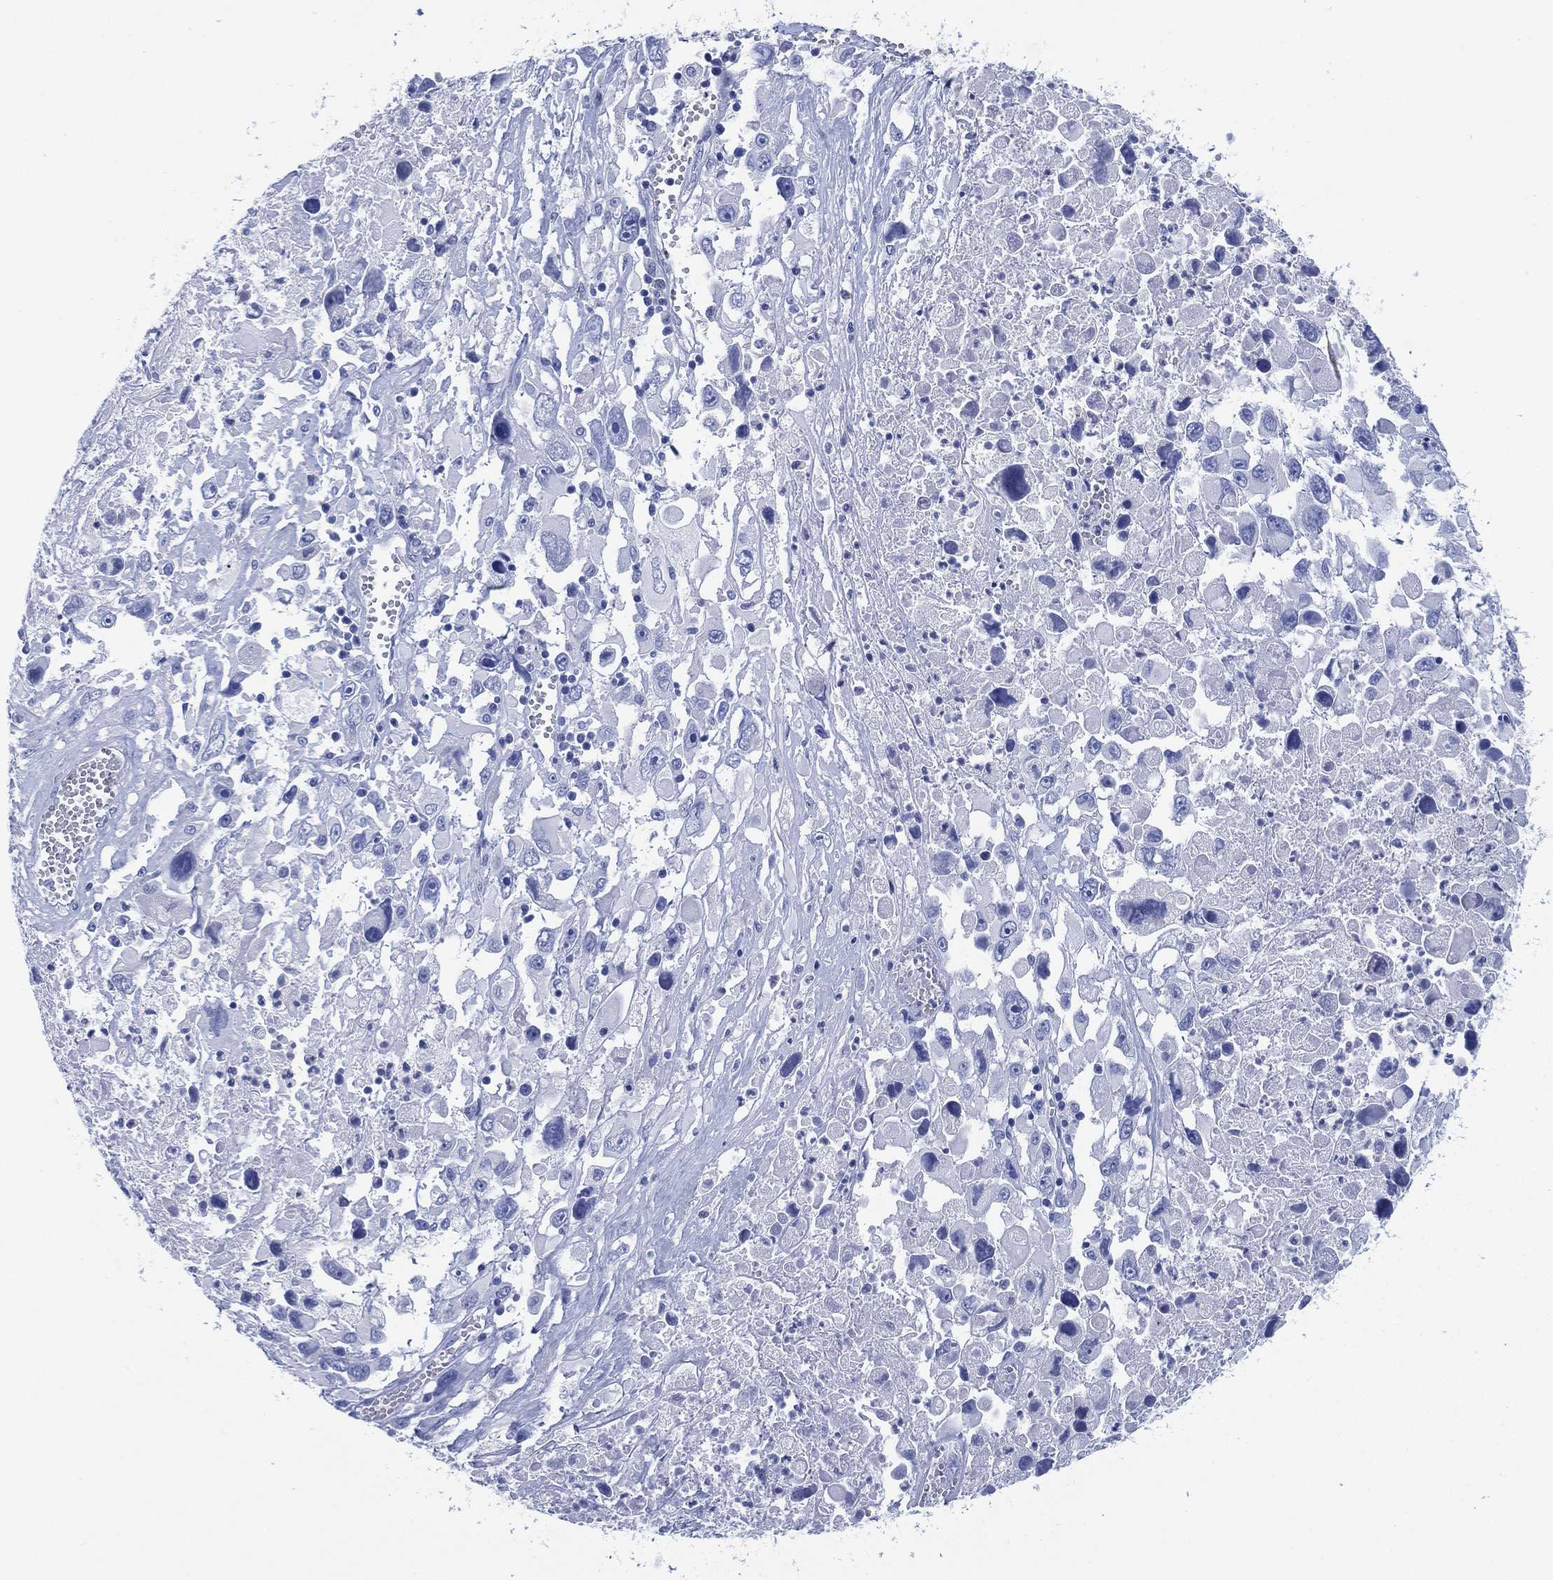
{"staining": {"intensity": "negative", "quantity": "none", "location": "none"}, "tissue": "melanoma", "cell_type": "Tumor cells", "image_type": "cancer", "snomed": [{"axis": "morphology", "description": "Malignant melanoma, Metastatic site"}, {"axis": "topography", "description": "Soft tissue"}], "caption": "Melanoma stained for a protein using immunohistochemistry demonstrates no positivity tumor cells.", "gene": "SLC9C2", "patient": {"sex": "male", "age": 50}}